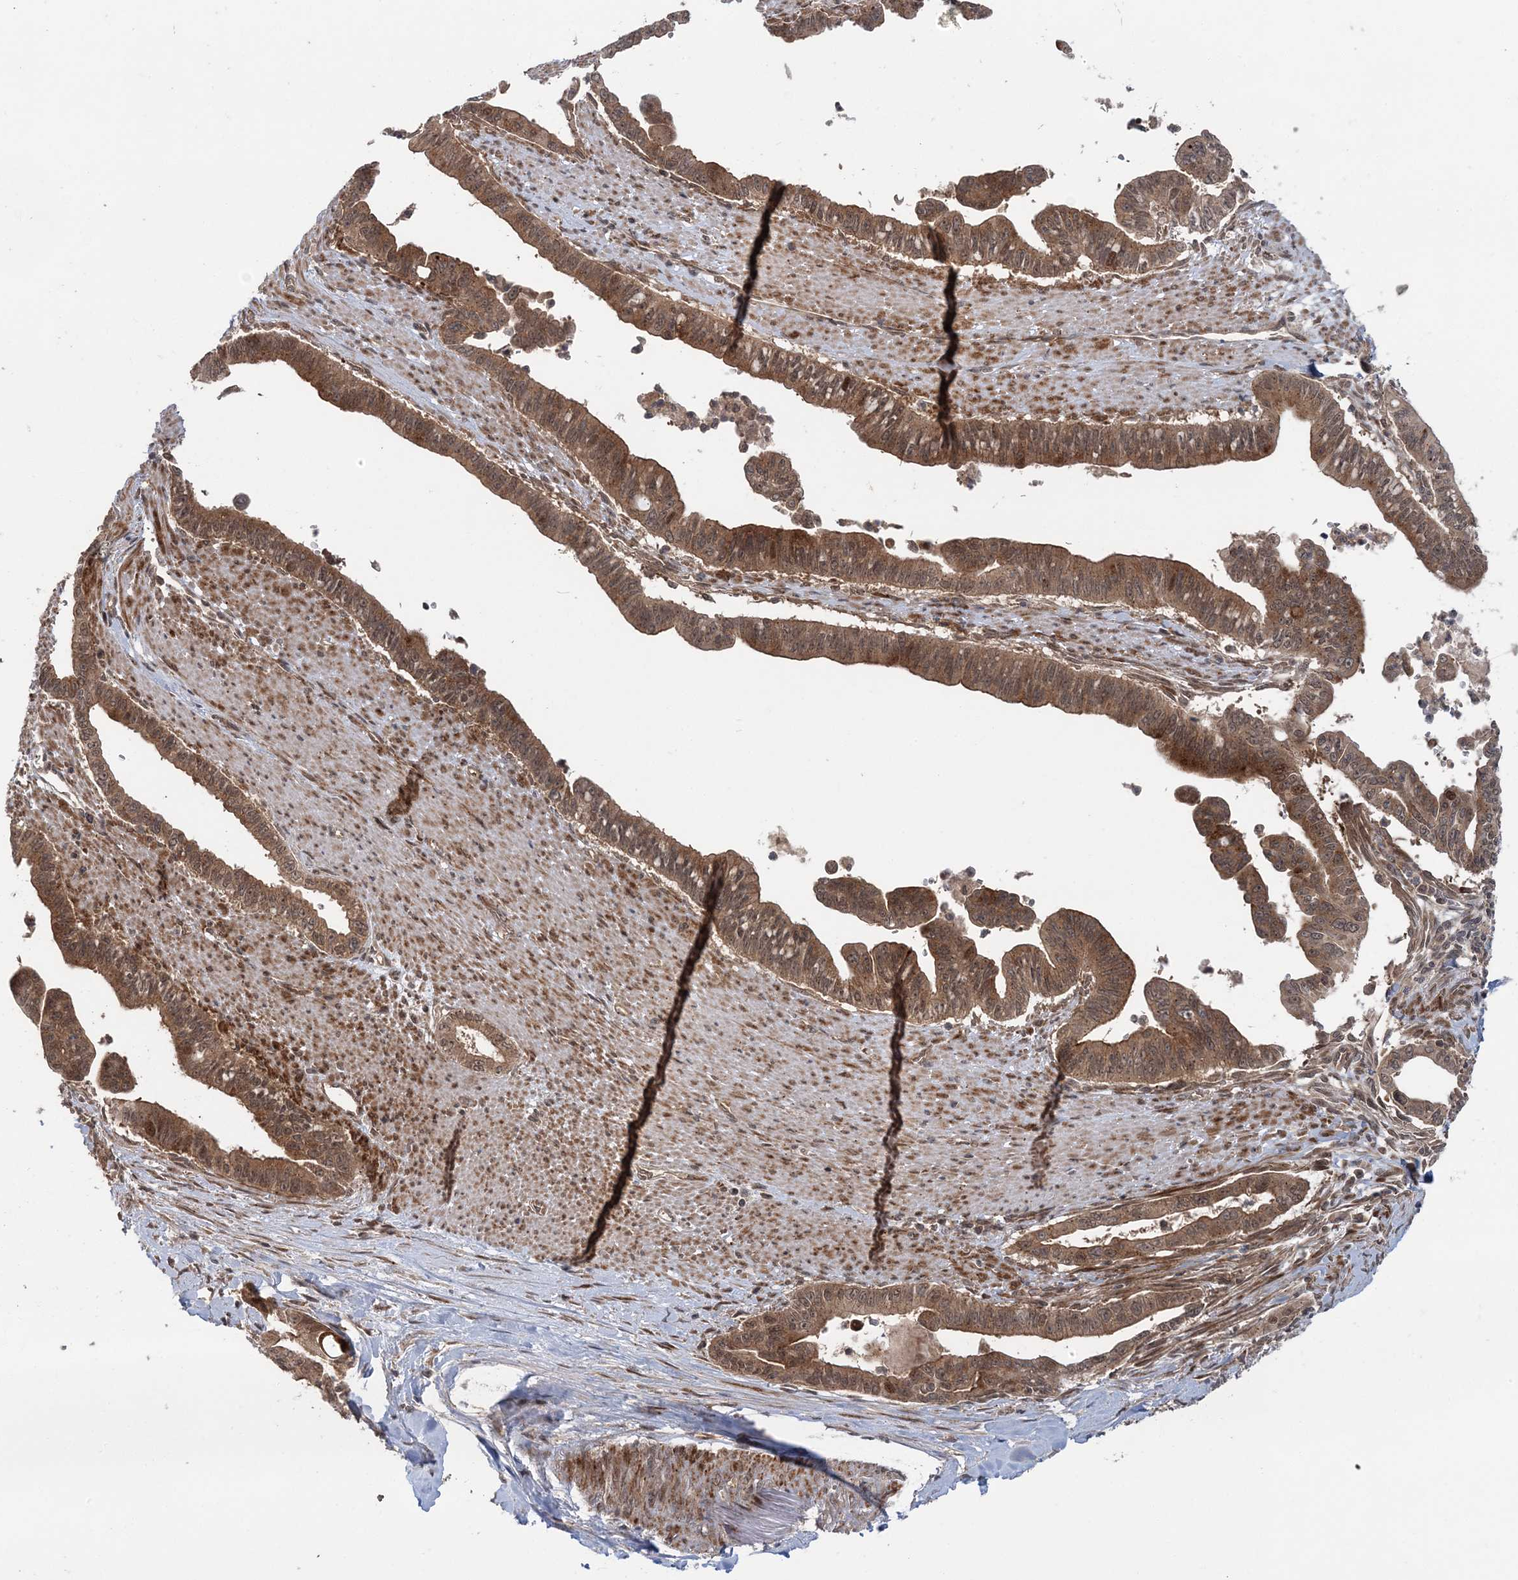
{"staining": {"intensity": "moderate", "quantity": ">75%", "location": "cytoplasmic/membranous,nuclear"}, "tissue": "pancreatic cancer", "cell_type": "Tumor cells", "image_type": "cancer", "snomed": [{"axis": "morphology", "description": "Adenocarcinoma, NOS"}, {"axis": "topography", "description": "Pancreas"}], "caption": "The photomicrograph displays a brown stain indicating the presence of a protein in the cytoplasmic/membranous and nuclear of tumor cells in adenocarcinoma (pancreatic). The staining is performed using DAB brown chromogen to label protein expression. The nuclei are counter-stained blue using hematoxylin.", "gene": "UBTD2", "patient": {"sex": "male", "age": 70}}